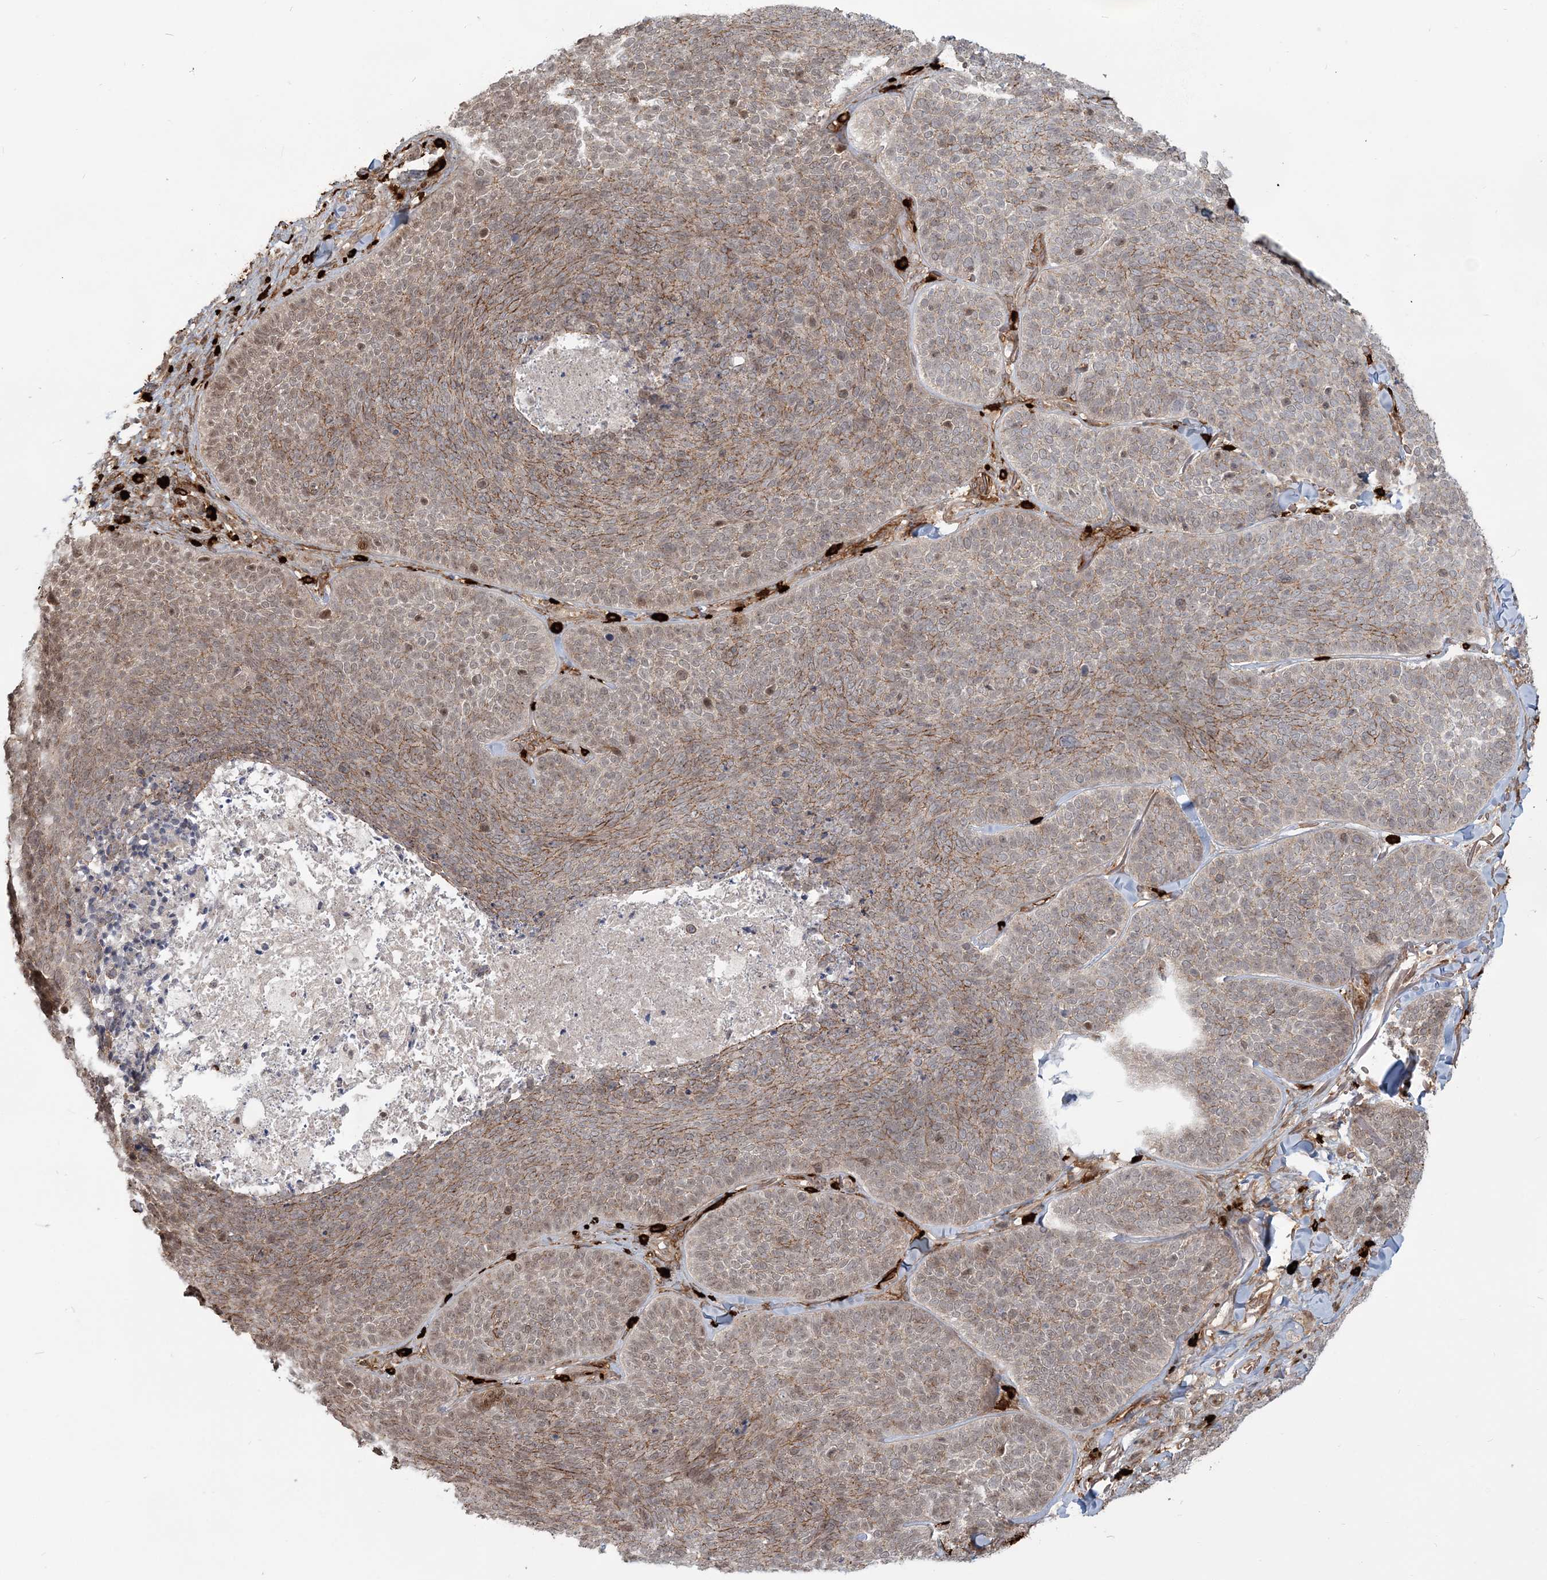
{"staining": {"intensity": "moderate", "quantity": ">75%", "location": "cytoplasmic/membranous,nuclear"}, "tissue": "skin cancer", "cell_type": "Tumor cells", "image_type": "cancer", "snomed": [{"axis": "morphology", "description": "Basal cell carcinoma"}, {"axis": "topography", "description": "Skin"}], "caption": "Immunohistochemistry (IHC) photomicrograph of neoplastic tissue: human skin cancer (basal cell carcinoma) stained using IHC displays medium levels of moderate protein expression localized specifically in the cytoplasmic/membranous and nuclear of tumor cells, appearing as a cytoplasmic/membranous and nuclear brown color.", "gene": "SH3PXD2A", "patient": {"sex": "male", "age": 85}}